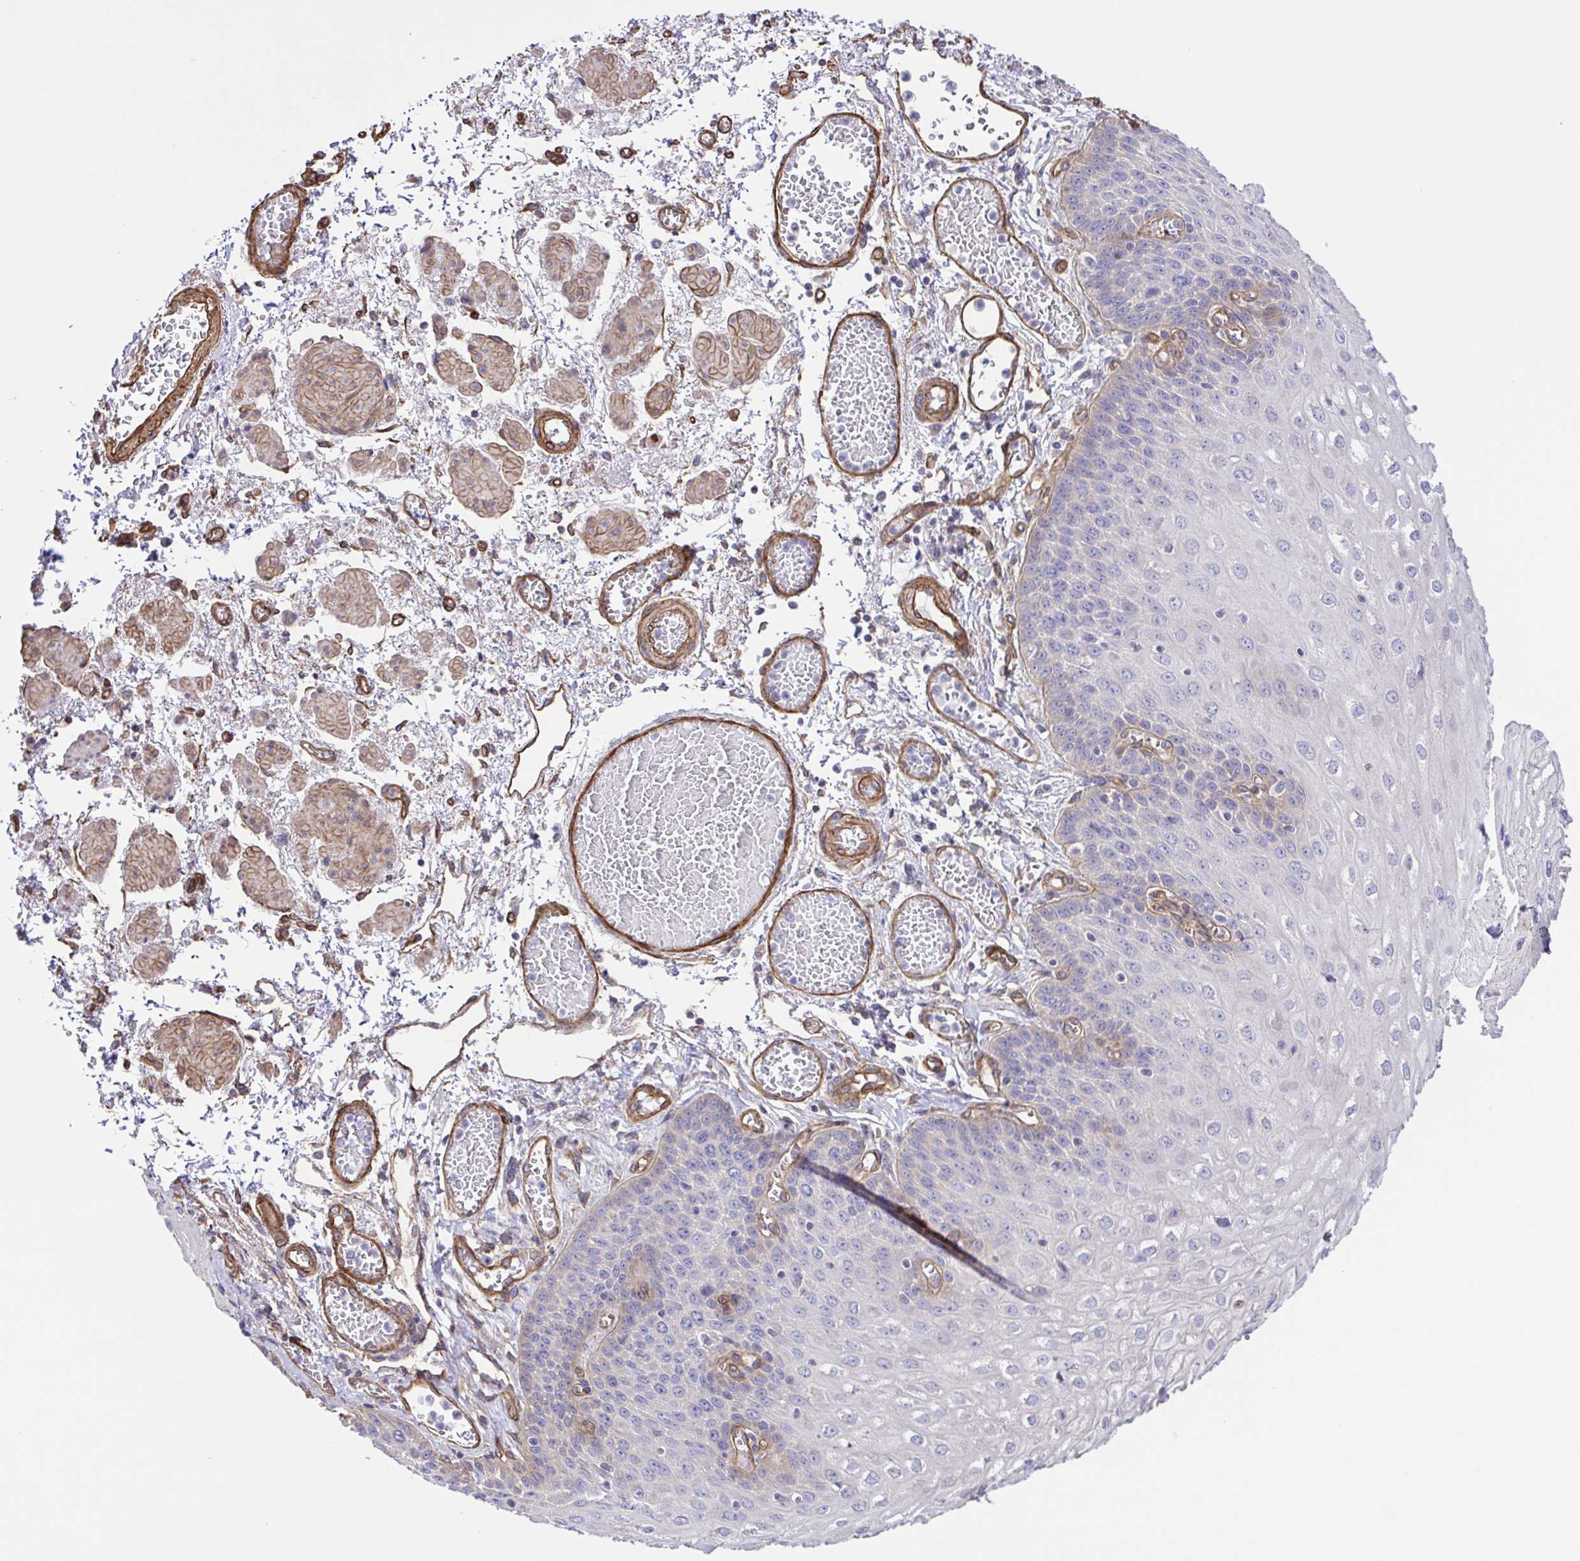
{"staining": {"intensity": "negative", "quantity": "none", "location": "none"}, "tissue": "esophagus", "cell_type": "Squamous epithelial cells", "image_type": "normal", "snomed": [{"axis": "morphology", "description": "Normal tissue, NOS"}, {"axis": "morphology", "description": "Adenocarcinoma, NOS"}, {"axis": "topography", "description": "Esophagus"}], "caption": "This is an IHC photomicrograph of benign human esophagus. There is no staining in squamous epithelial cells.", "gene": "FLT1", "patient": {"sex": "male", "age": 81}}